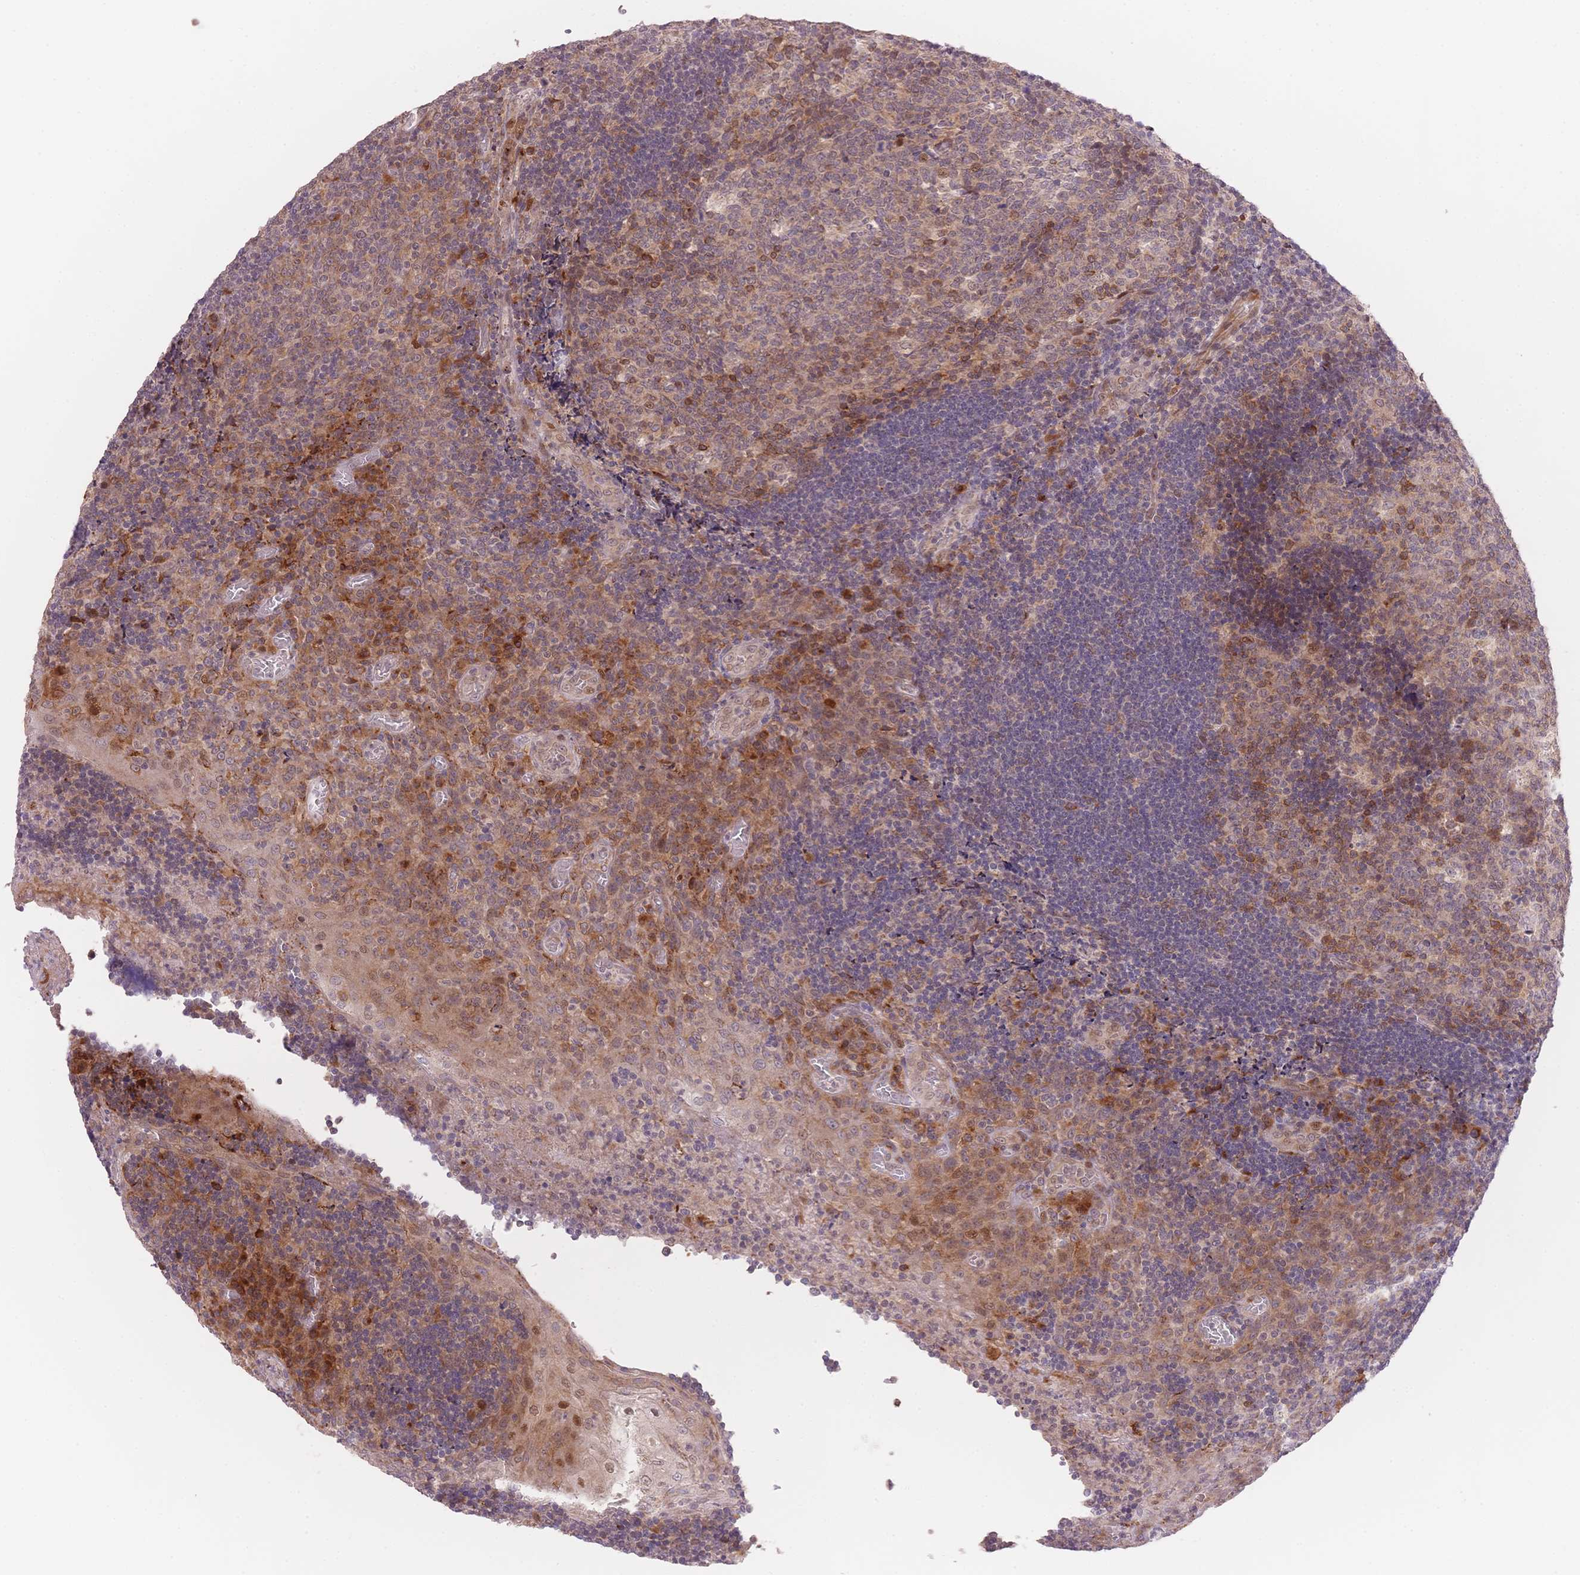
{"staining": {"intensity": "moderate", "quantity": "<25%", "location": "cytoplasmic/membranous"}, "tissue": "tonsil", "cell_type": "Germinal center cells", "image_type": "normal", "snomed": [{"axis": "morphology", "description": "Normal tissue, NOS"}, {"axis": "topography", "description": "Tonsil"}], "caption": "Moderate cytoplasmic/membranous protein expression is seen in approximately <25% of germinal center cells in tonsil. (IHC, brightfield microscopy, high magnification).", "gene": "STK39", "patient": {"sex": "male", "age": 17}}